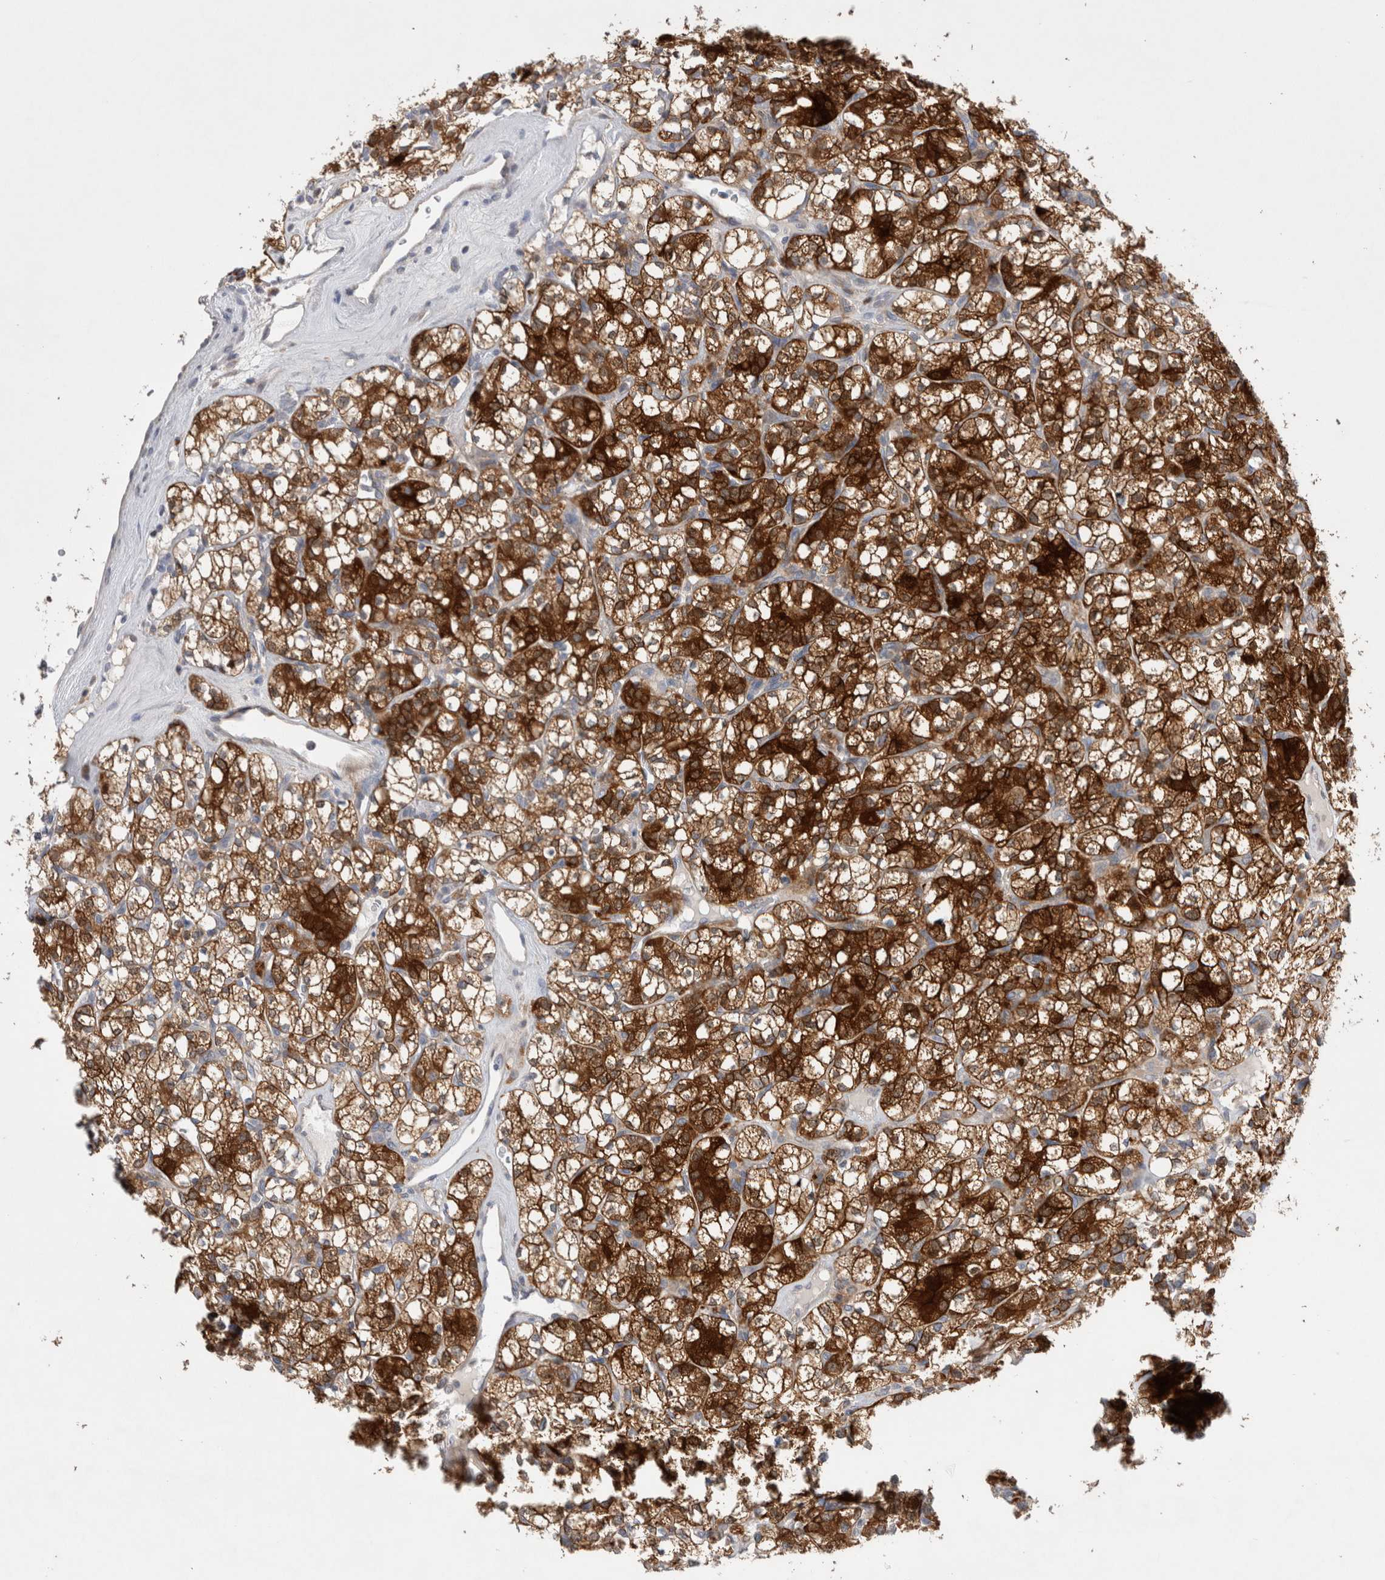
{"staining": {"intensity": "strong", "quantity": ">75%", "location": "cytoplasmic/membranous"}, "tissue": "renal cancer", "cell_type": "Tumor cells", "image_type": "cancer", "snomed": [{"axis": "morphology", "description": "Adenocarcinoma, NOS"}, {"axis": "topography", "description": "Kidney"}], "caption": "Immunohistochemical staining of renal adenocarcinoma demonstrates high levels of strong cytoplasmic/membranous protein staining in about >75% of tumor cells.", "gene": "TBC1D16", "patient": {"sex": "male", "age": 77}}